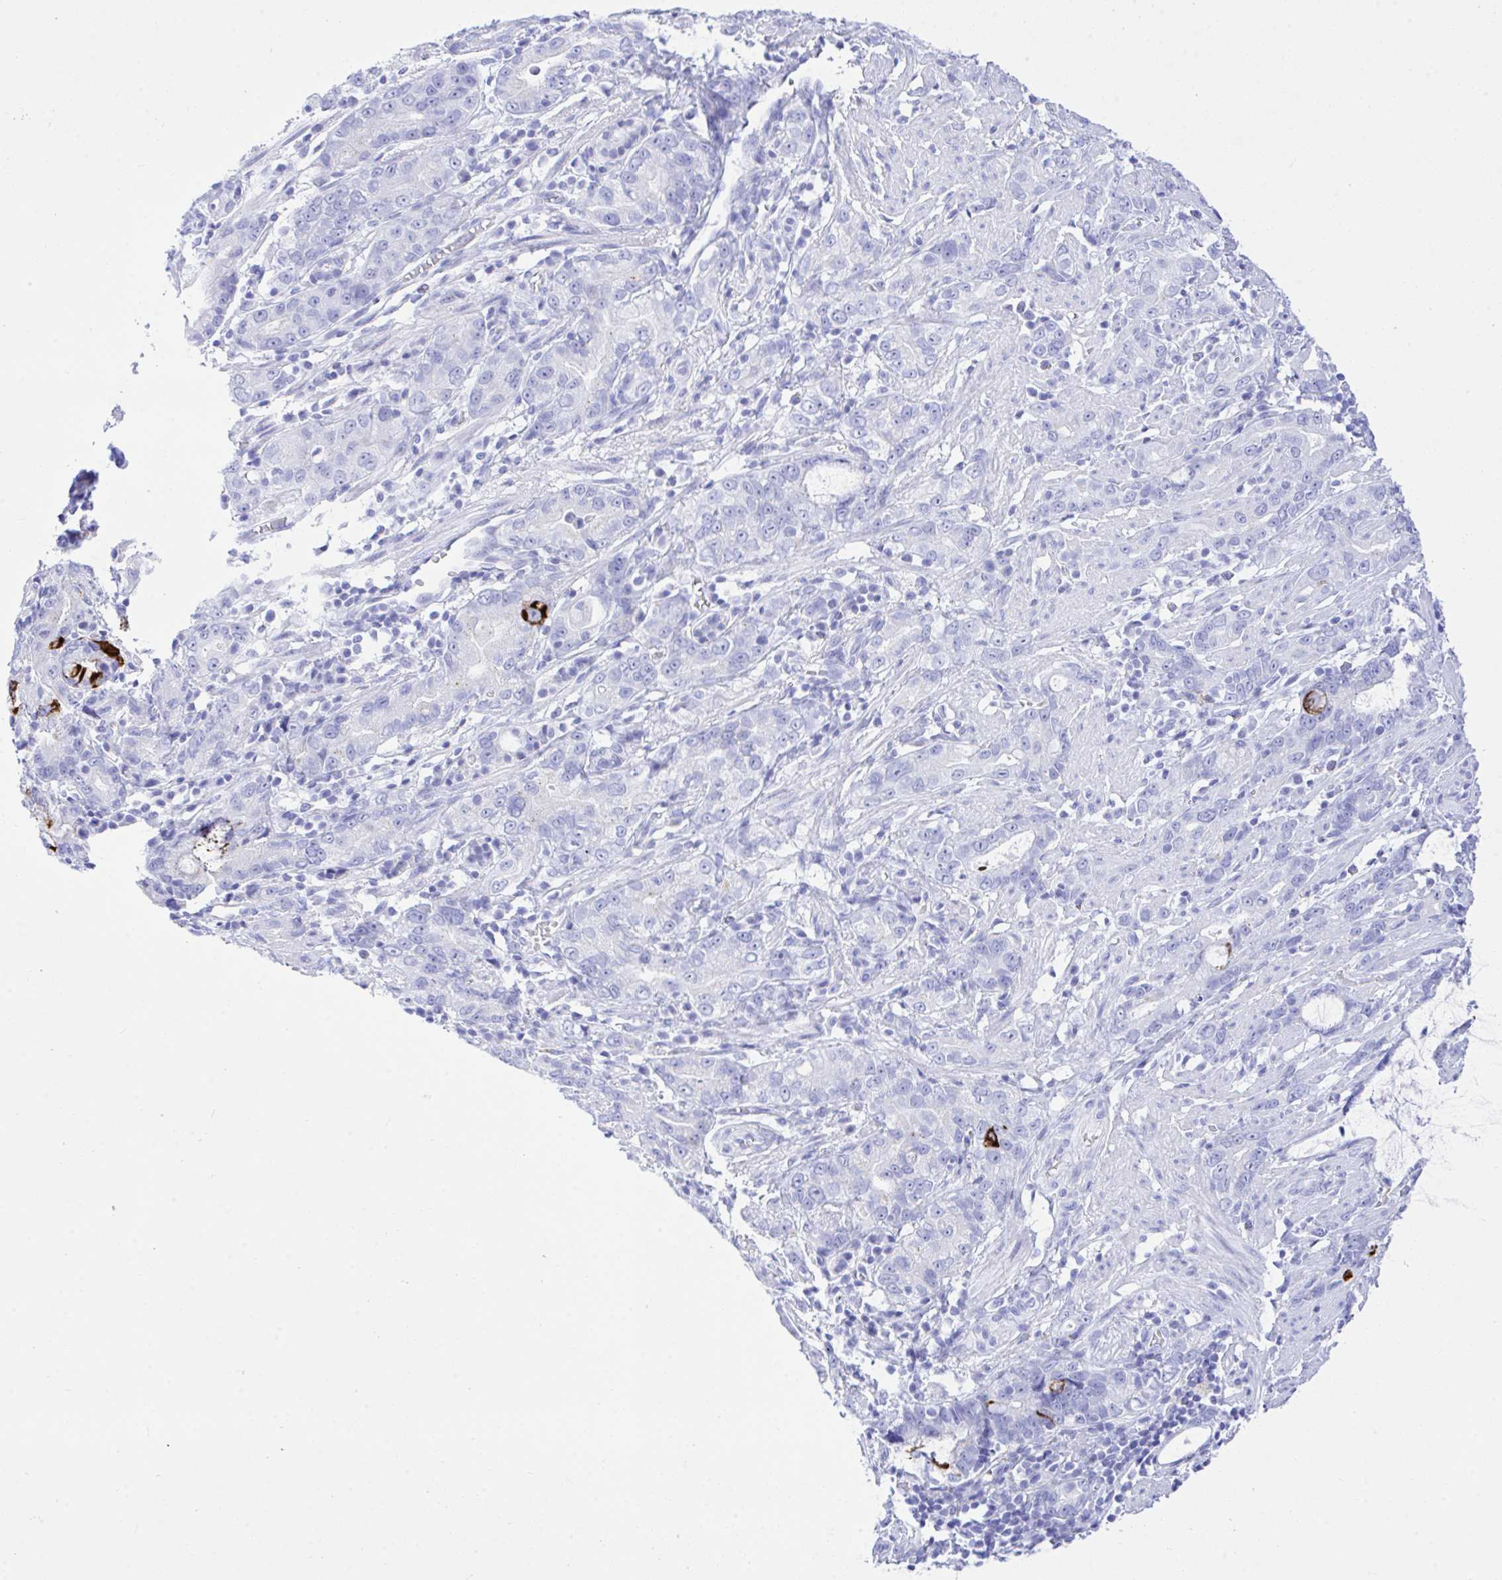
{"staining": {"intensity": "negative", "quantity": "none", "location": "none"}, "tissue": "stomach cancer", "cell_type": "Tumor cells", "image_type": "cancer", "snomed": [{"axis": "morphology", "description": "Adenocarcinoma, NOS"}, {"axis": "topography", "description": "Stomach"}], "caption": "Immunohistochemistry photomicrograph of neoplastic tissue: adenocarcinoma (stomach) stained with DAB (3,3'-diaminobenzidine) reveals no significant protein staining in tumor cells.", "gene": "SELENOV", "patient": {"sex": "male", "age": 55}}